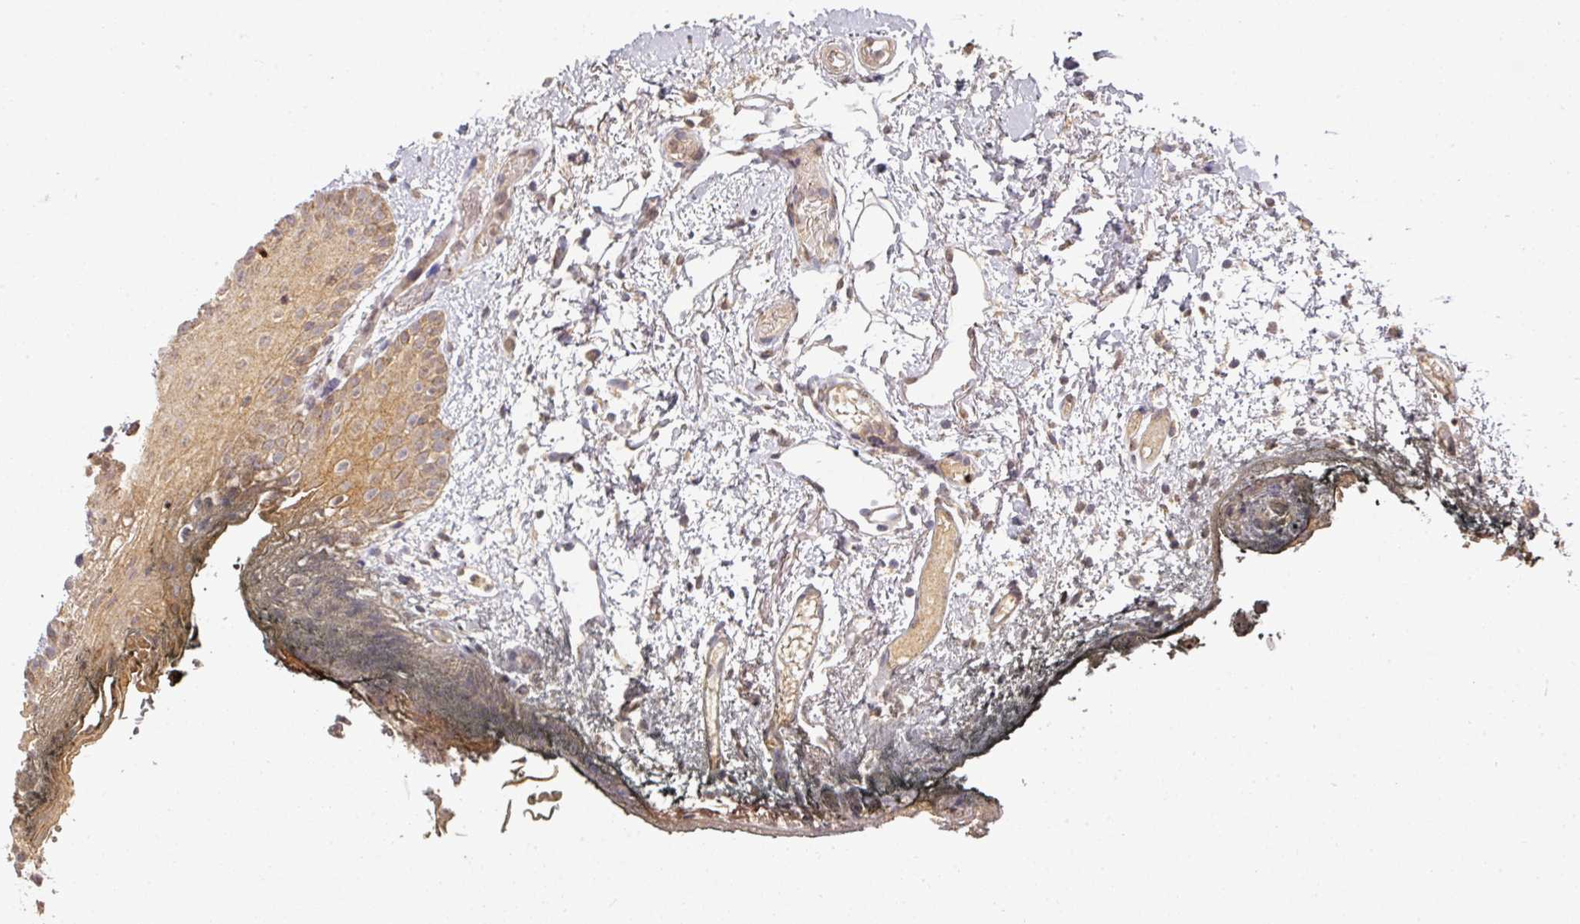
{"staining": {"intensity": "moderate", "quantity": ">75%", "location": "cytoplasmic/membranous"}, "tissue": "oral mucosa", "cell_type": "Squamous epithelial cells", "image_type": "normal", "snomed": [{"axis": "morphology", "description": "Normal tissue, NOS"}, {"axis": "morphology", "description": "Squamous cell carcinoma, NOS"}, {"axis": "topography", "description": "Oral tissue"}, {"axis": "topography", "description": "Head-Neck"}], "caption": "Brown immunohistochemical staining in unremarkable human oral mucosa exhibits moderate cytoplasmic/membranous staining in about >75% of squamous epithelial cells.", "gene": "EXTL3", "patient": {"sex": "female", "age": 81}}